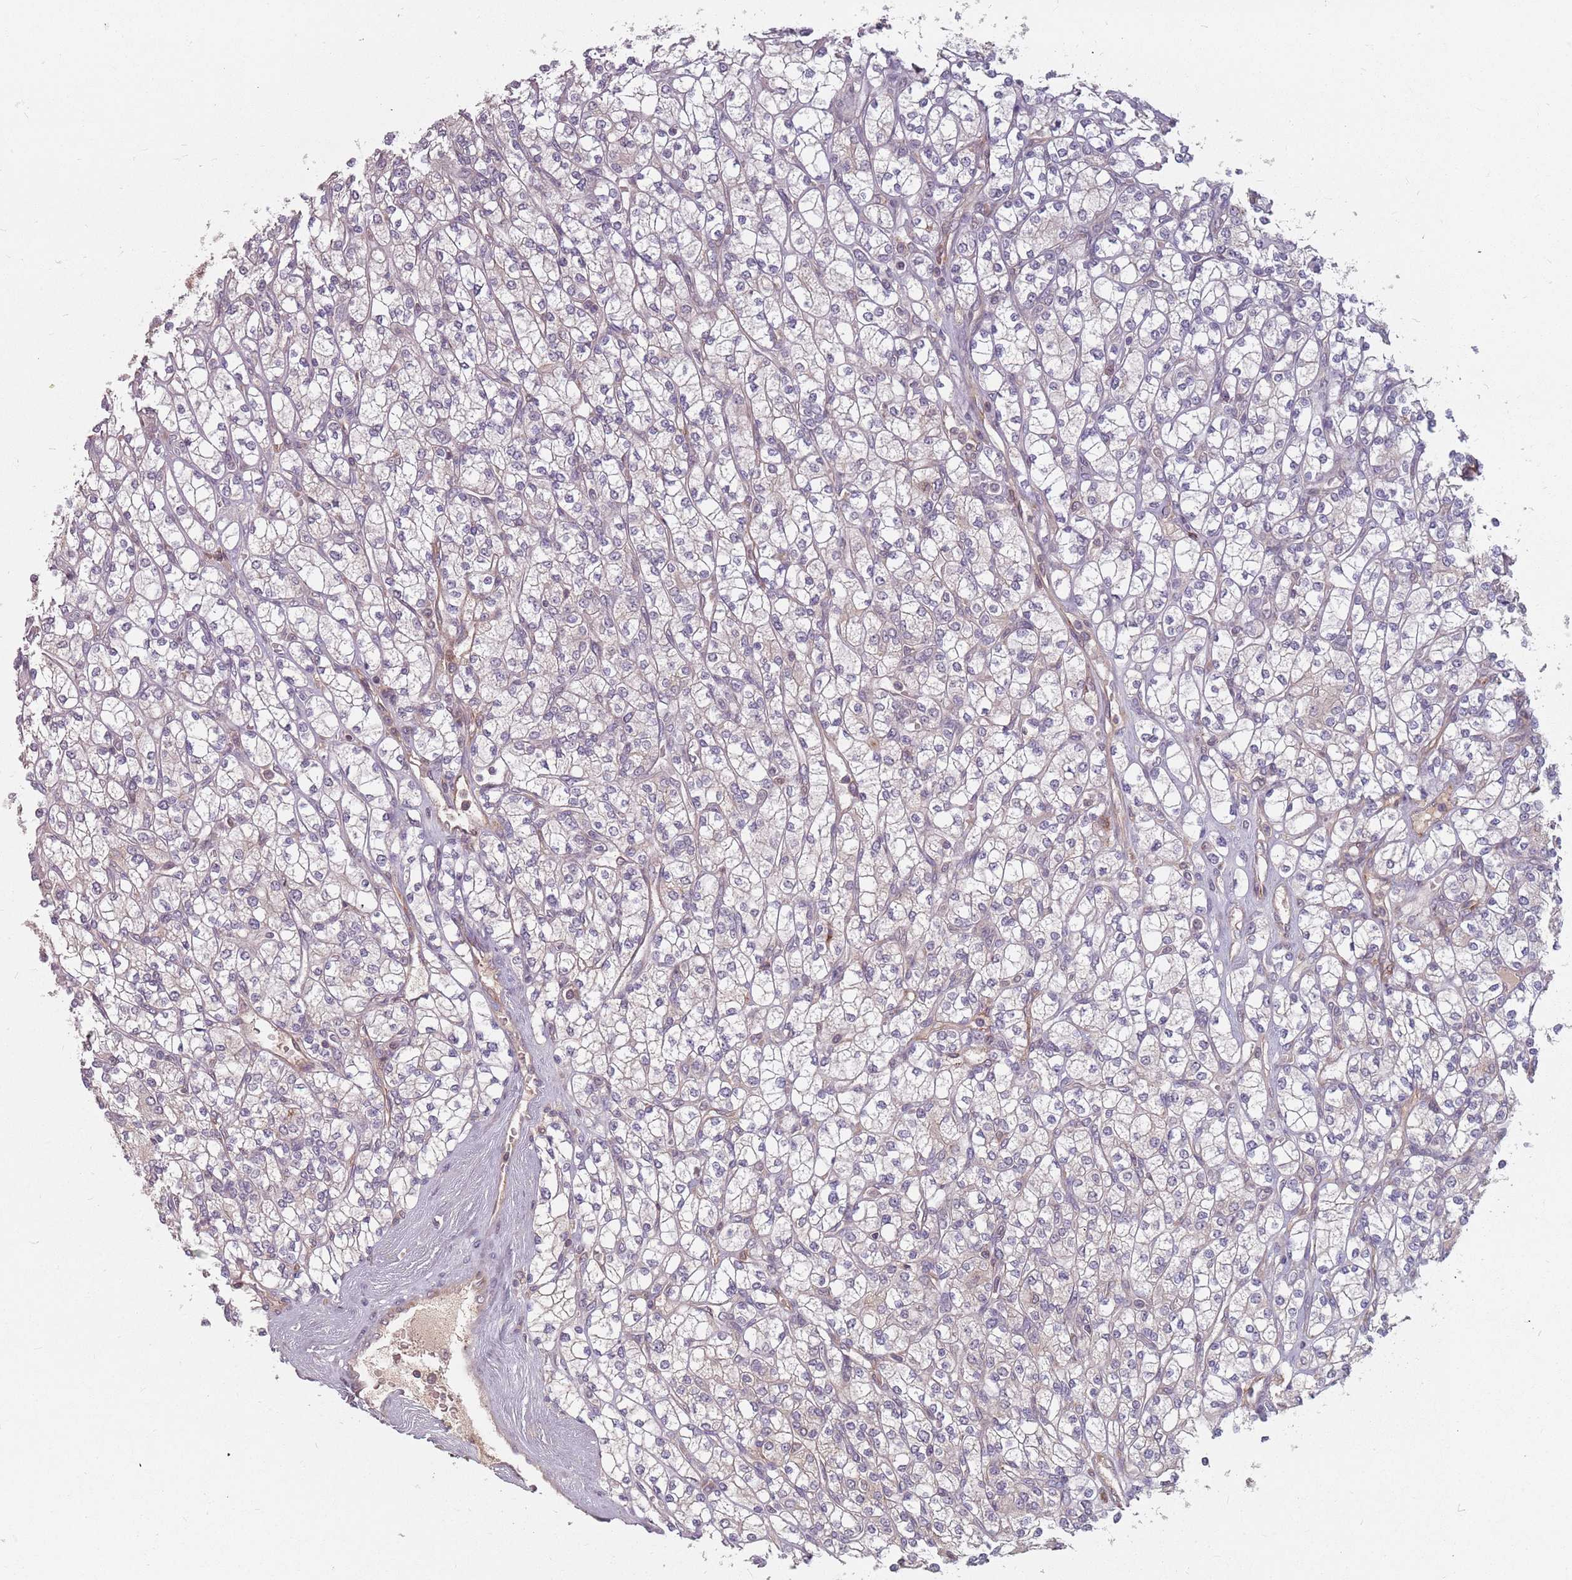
{"staining": {"intensity": "negative", "quantity": "none", "location": "none"}, "tissue": "renal cancer", "cell_type": "Tumor cells", "image_type": "cancer", "snomed": [{"axis": "morphology", "description": "Adenocarcinoma, NOS"}, {"axis": "topography", "description": "Kidney"}], "caption": "This is an IHC photomicrograph of renal cancer (adenocarcinoma). There is no expression in tumor cells.", "gene": "ADAL", "patient": {"sex": "male", "age": 77}}